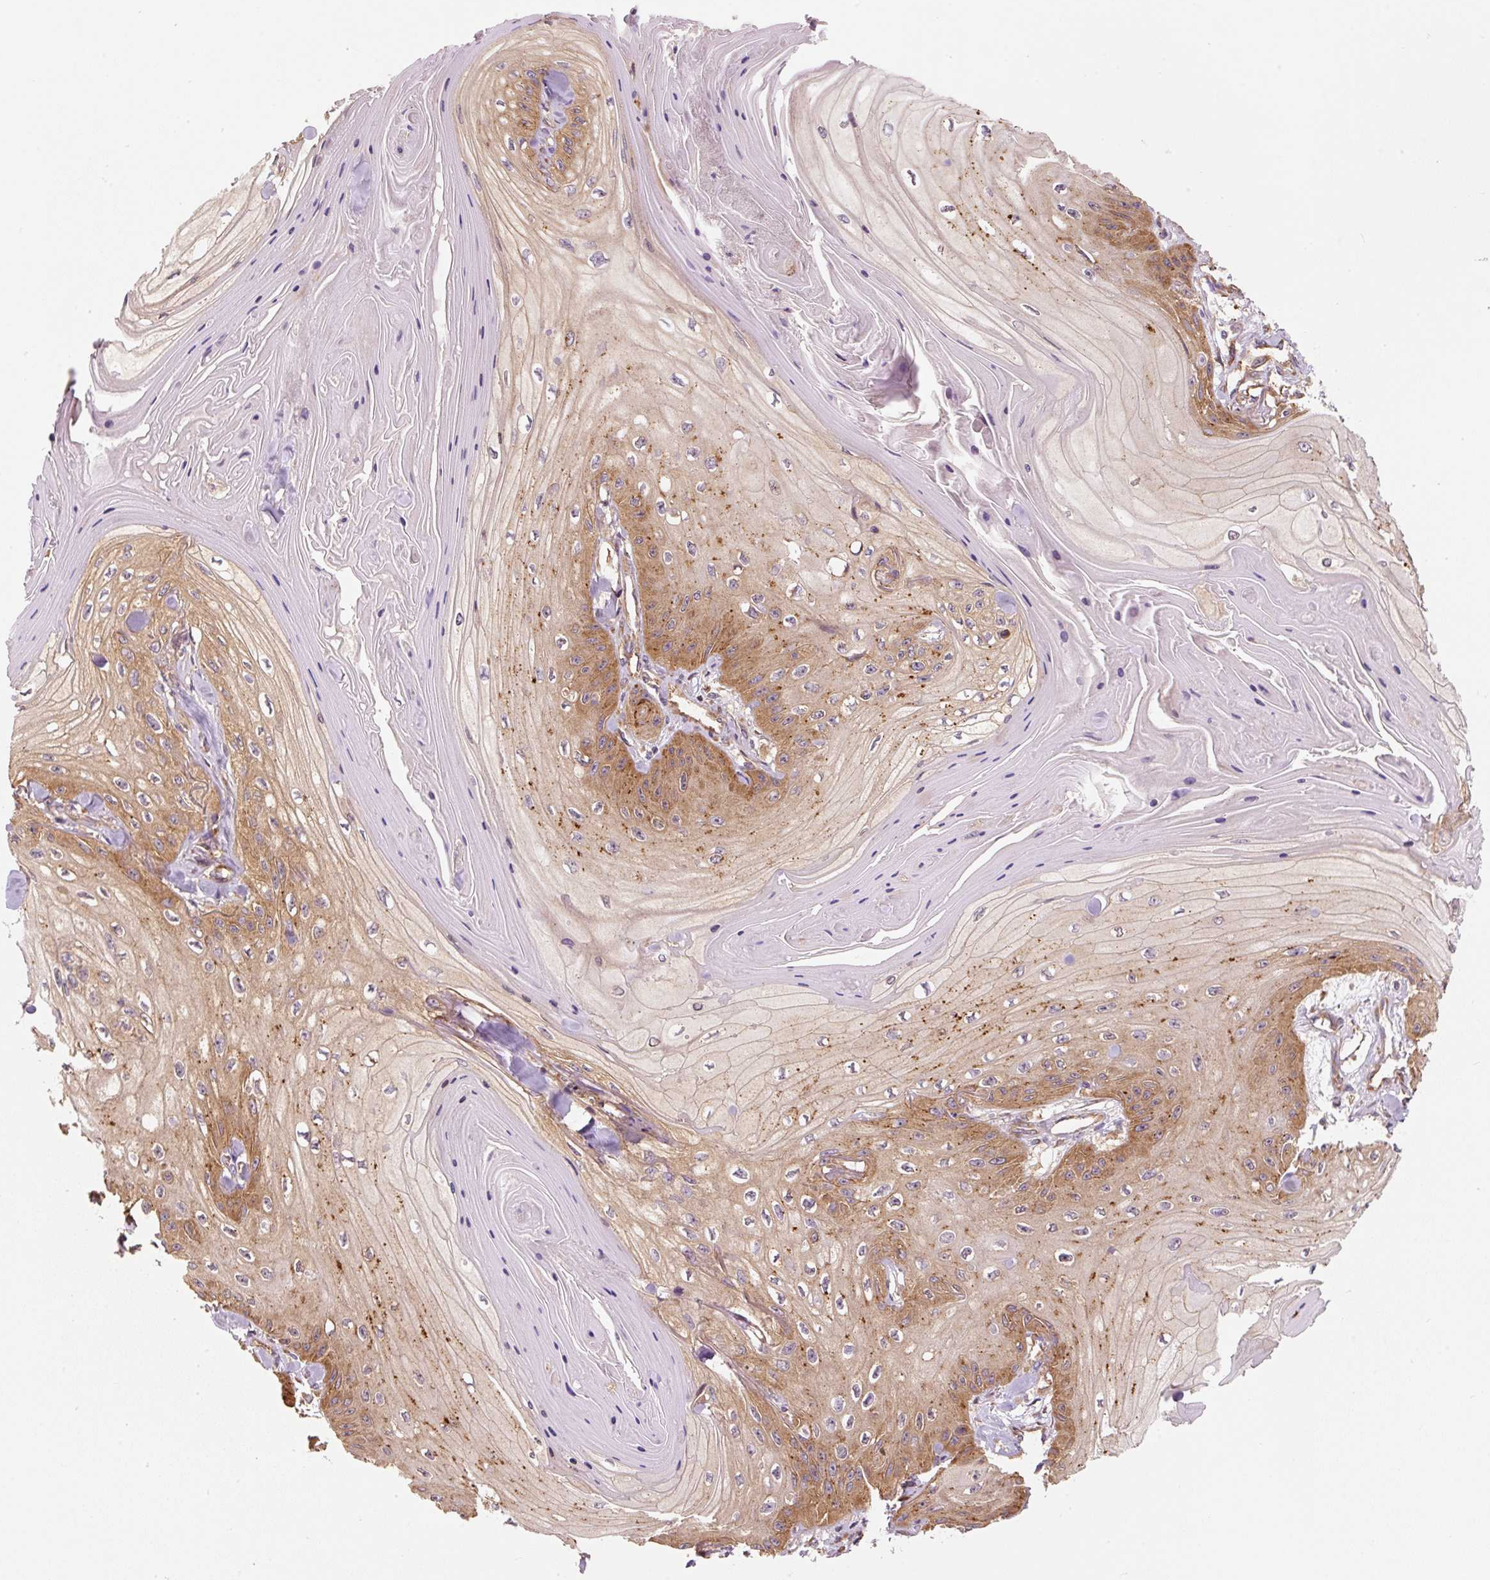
{"staining": {"intensity": "moderate", "quantity": ">75%", "location": "cytoplasmic/membranous"}, "tissue": "skin cancer", "cell_type": "Tumor cells", "image_type": "cancer", "snomed": [{"axis": "morphology", "description": "Squamous cell carcinoma, NOS"}, {"axis": "topography", "description": "Skin"}], "caption": "A photomicrograph of human squamous cell carcinoma (skin) stained for a protein displays moderate cytoplasmic/membranous brown staining in tumor cells.", "gene": "EIF2S2", "patient": {"sex": "male", "age": 74}}